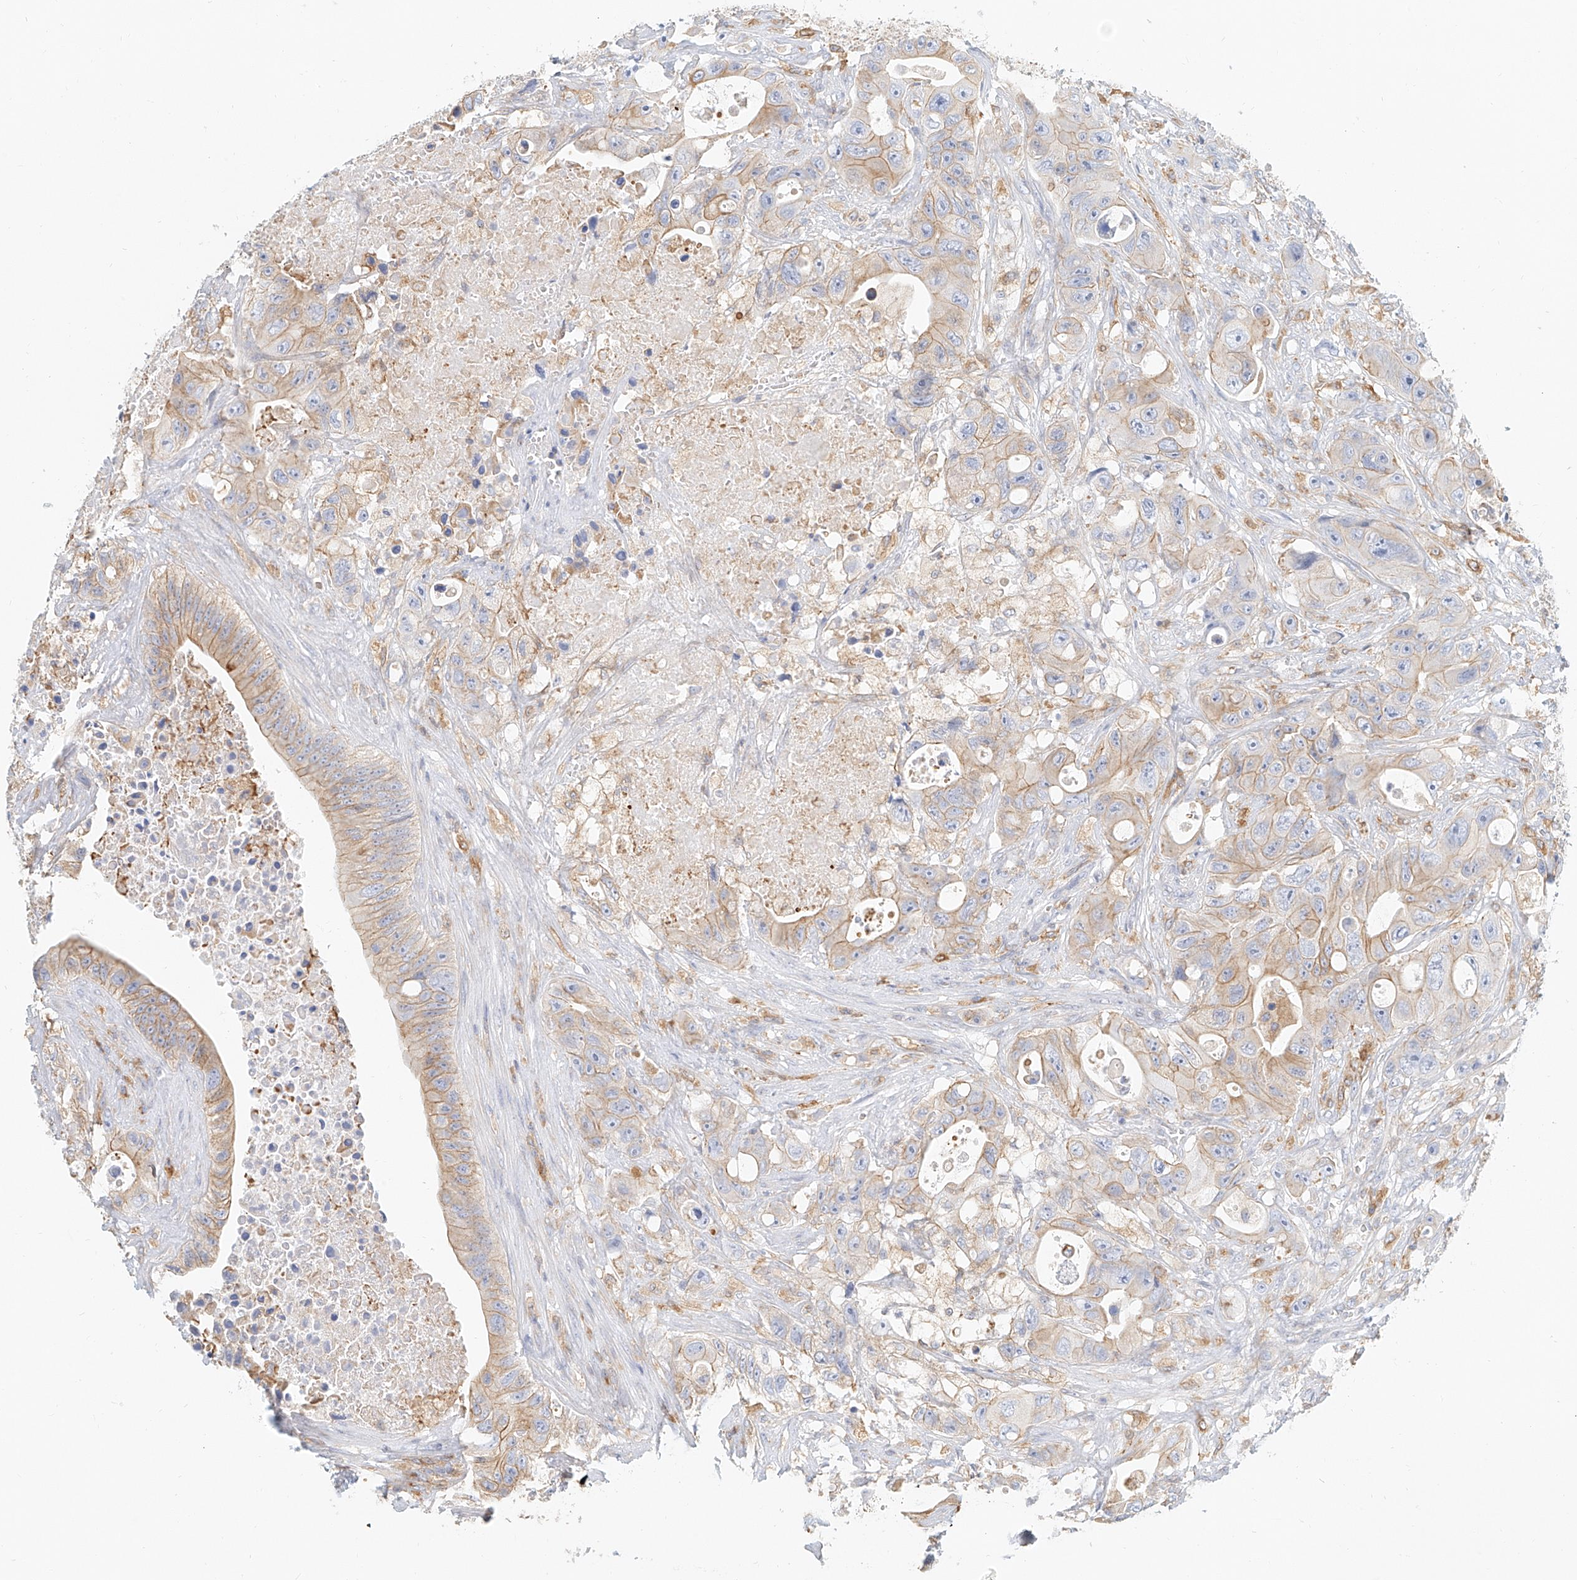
{"staining": {"intensity": "moderate", "quantity": "25%-75%", "location": "cytoplasmic/membranous"}, "tissue": "colorectal cancer", "cell_type": "Tumor cells", "image_type": "cancer", "snomed": [{"axis": "morphology", "description": "Adenocarcinoma, NOS"}, {"axis": "topography", "description": "Colon"}], "caption": "The image exhibits staining of colorectal adenocarcinoma, revealing moderate cytoplasmic/membranous protein expression (brown color) within tumor cells.", "gene": "DHRS7", "patient": {"sex": "female", "age": 46}}